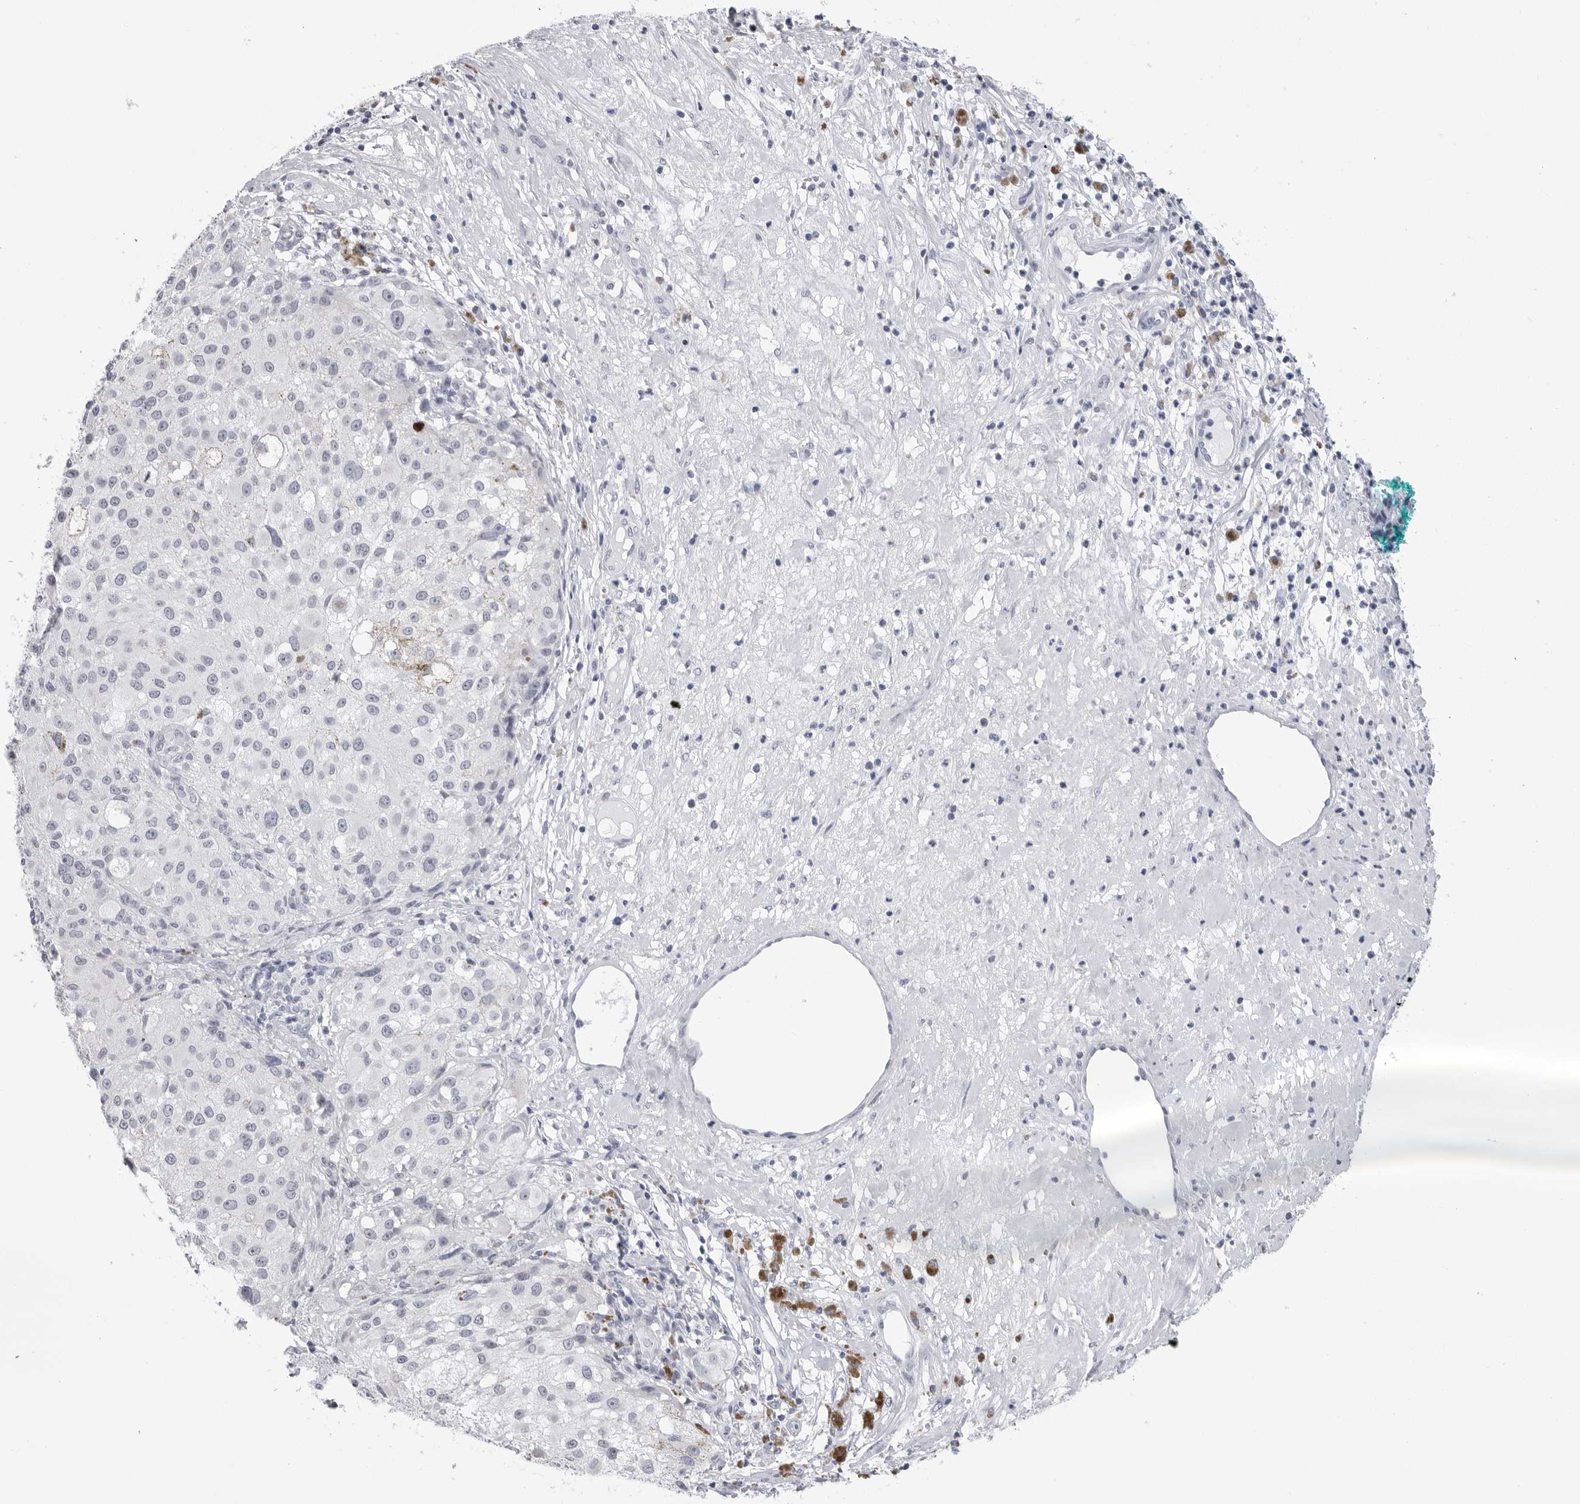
{"staining": {"intensity": "negative", "quantity": "none", "location": "none"}, "tissue": "melanoma", "cell_type": "Tumor cells", "image_type": "cancer", "snomed": [{"axis": "morphology", "description": "Necrosis, NOS"}, {"axis": "morphology", "description": "Malignant melanoma, NOS"}, {"axis": "topography", "description": "Skin"}], "caption": "This is a histopathology image of IHC staining of melanoma, which shows no expression in tumor cells. Brightfield microscopy of IHC stained with DAB (brown) and hematoxylin (blue), captured at high magnification.", "gene": "PGA3", "patient": {"sex": "female", "age": 87}}